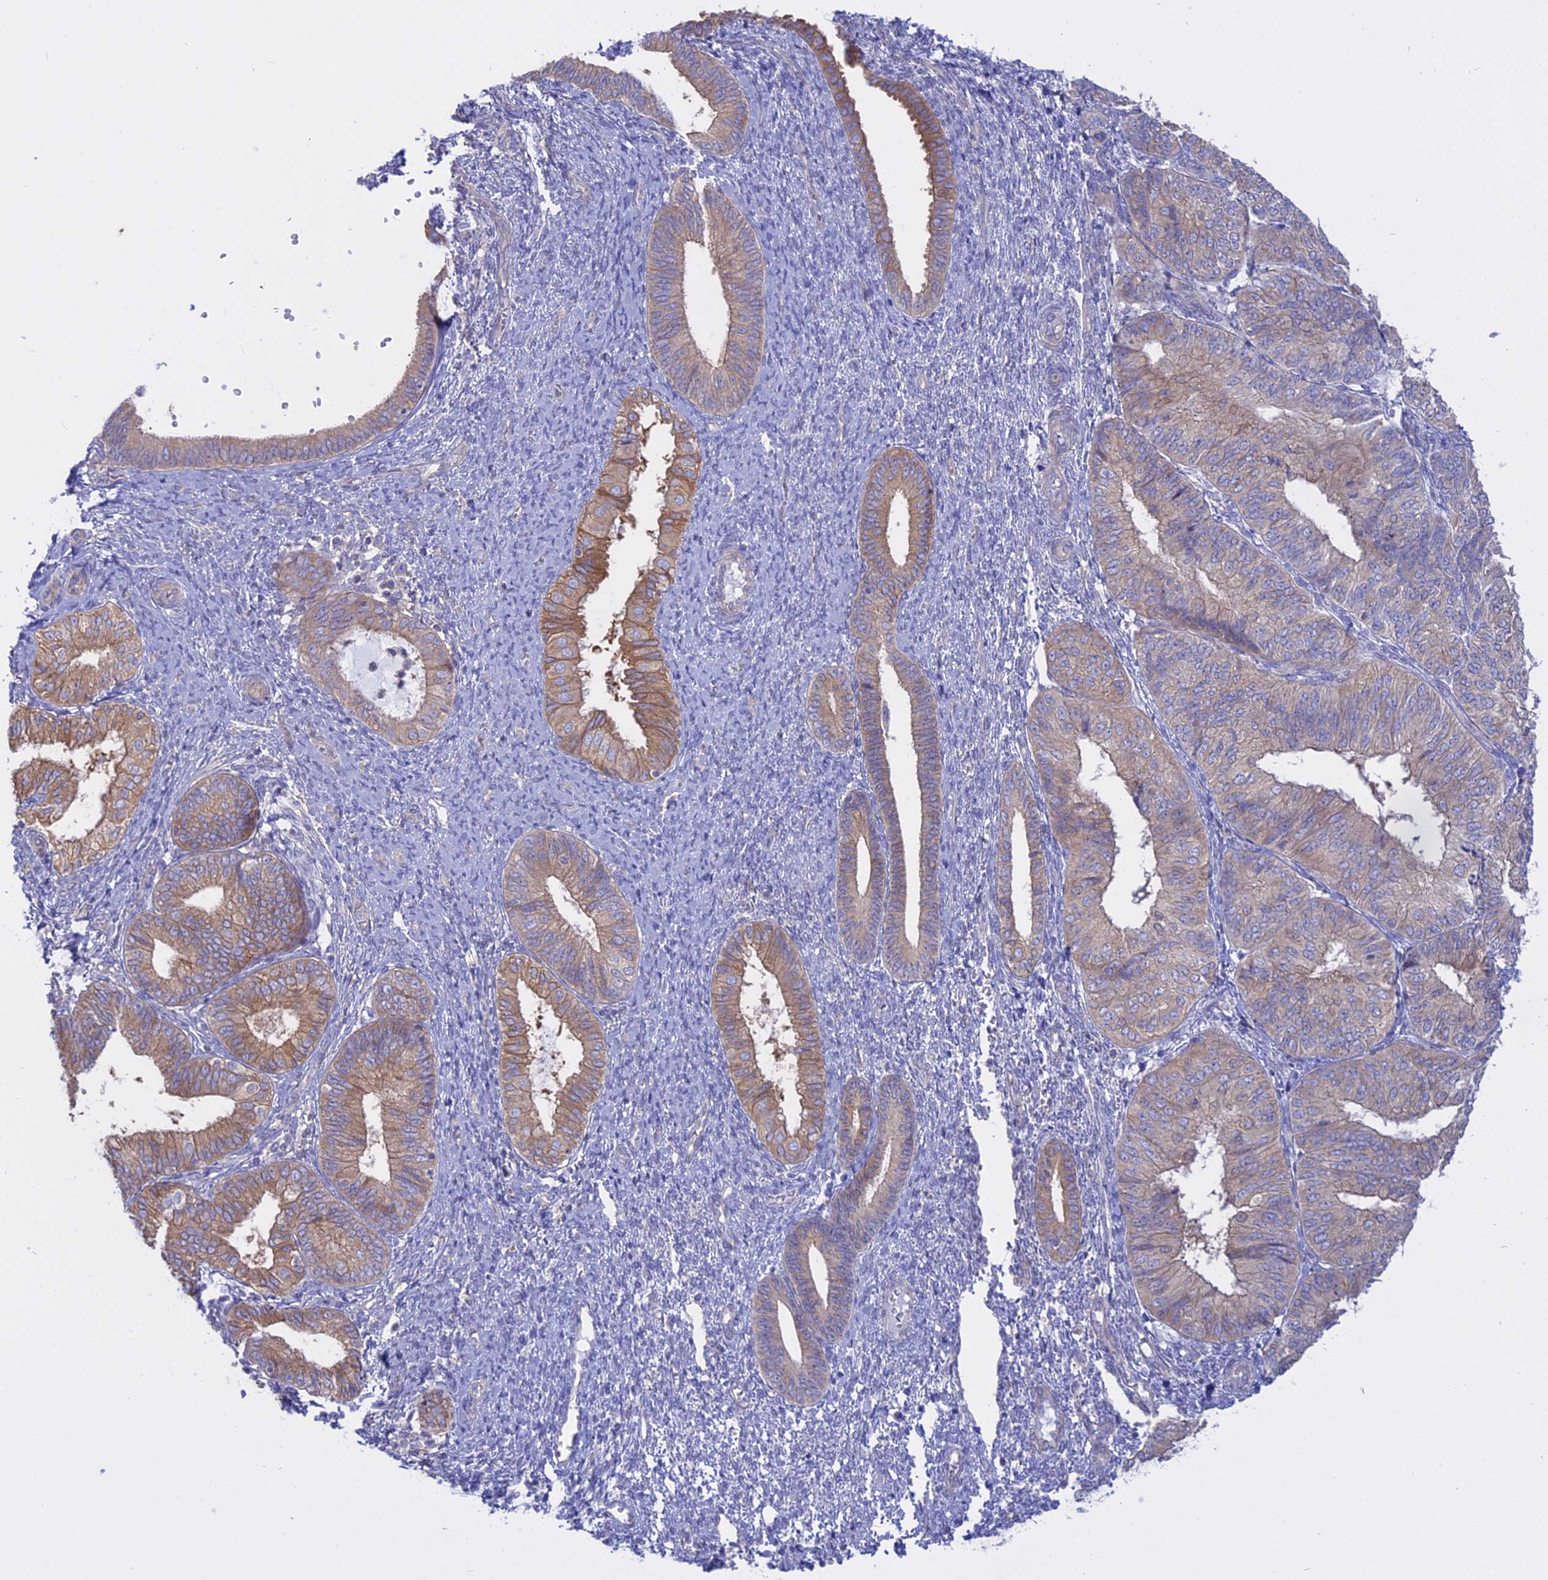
{"staining": {"intensity": "moderate", "quantity": "25%-75%", "location": "cytoplasmic/membranous"}, "tissue": "endometrial cancer", "cell_type": "Tumor cells", "image_type": "cancer", "snomed": [{"axis": "morphology", "description": "Adenocarcinoma, NOS"}, {"axis": "topography", "description": "Endometrium"}], "caption": "Endometrial cancer stained for a protein shows moderate cytoplasmic/membranous positivity in tumor cells.", "gene": "AHCYL1", "patient": {"sex": "female", "age": 58}}